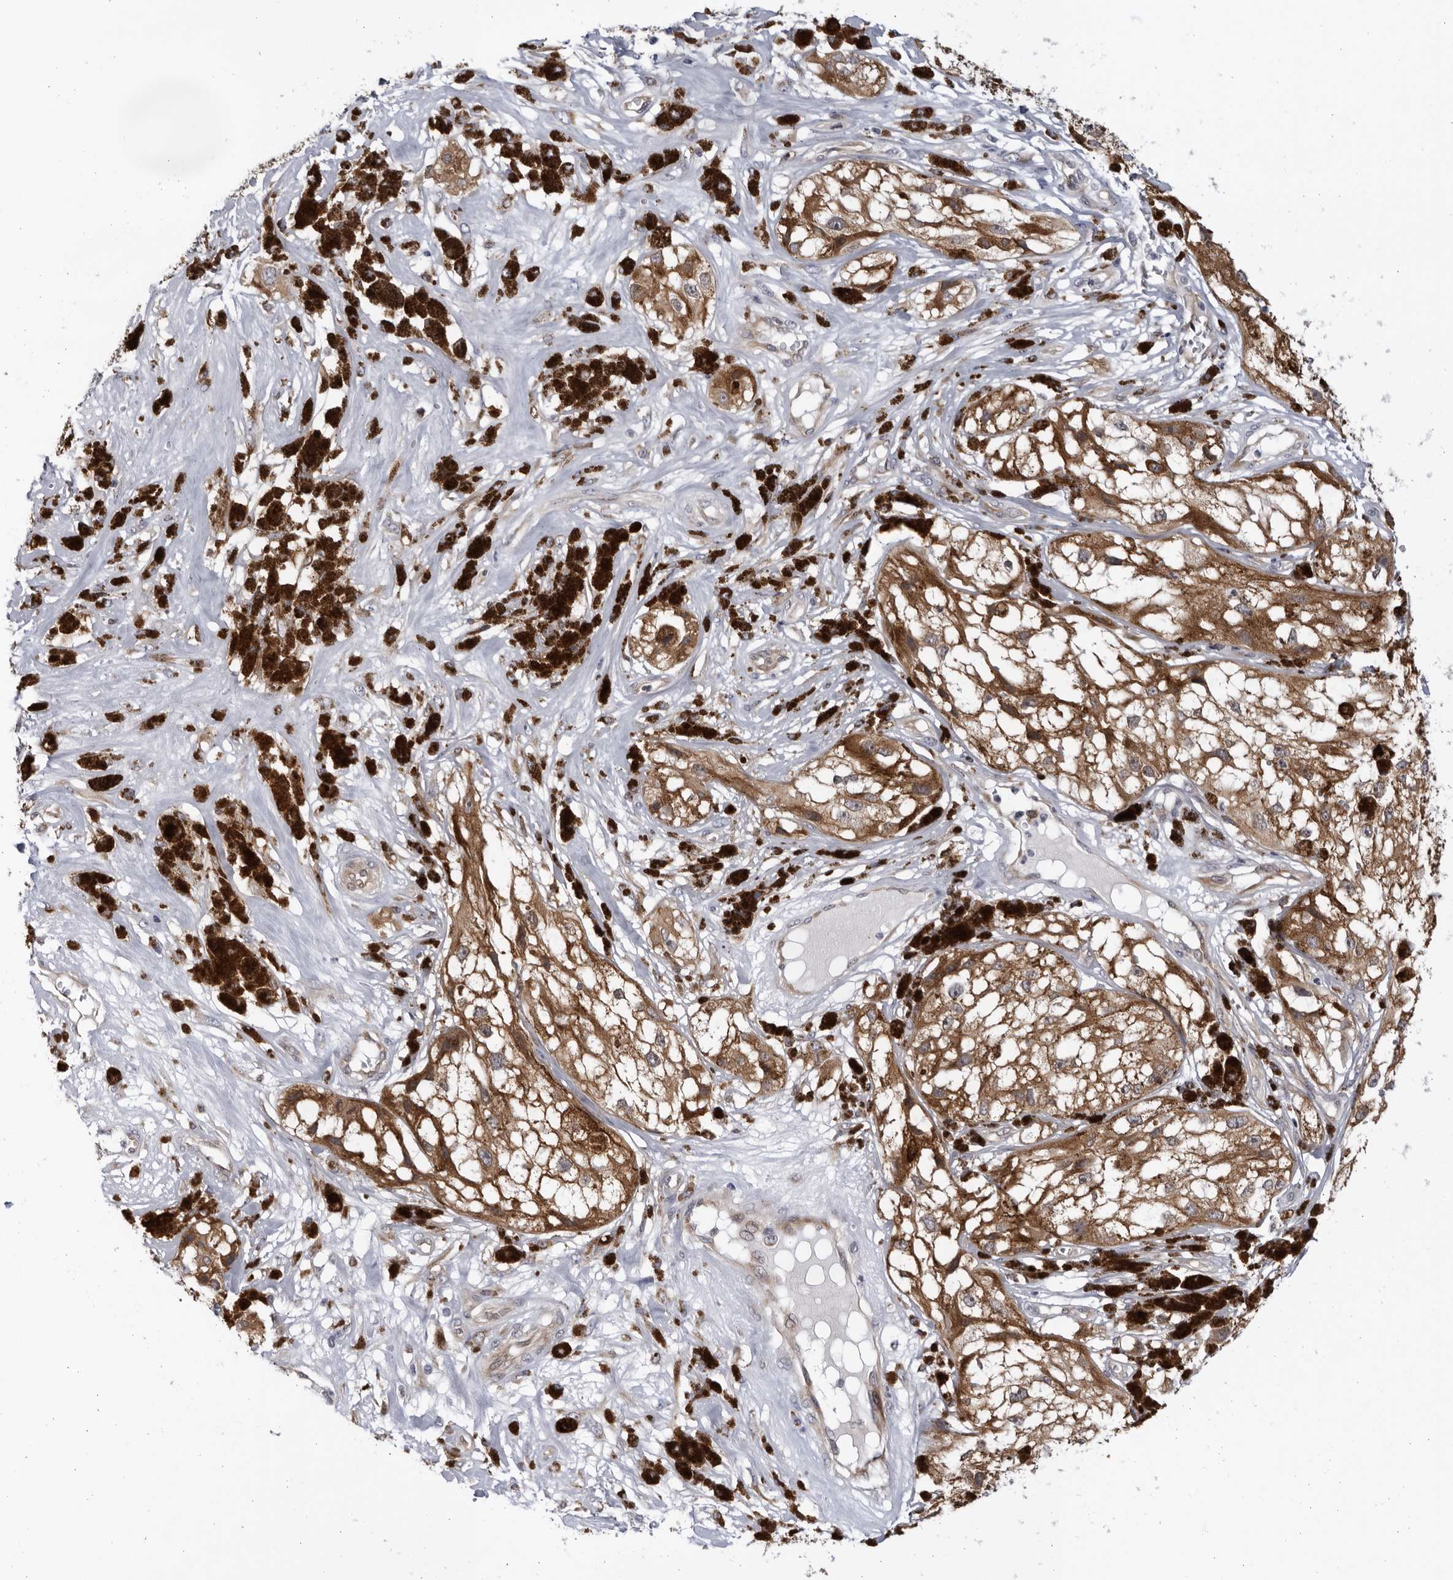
{"staining": {"intensity": "moderate", "quantity": ">75%", "location": "cytoplasmic/membranous"}, "tissue": "melanoma", "cell_type": "Tumor cells", "image_type": "cancer", "snomed": [{"axis": "morphology", "description": "Malignant melanoma, NOS"}, {"axis": "topography", "description": "Skin"}], "caption": "Immunohistochemistry of melanoma displays medium levels of moderate cytoplasmic/membranous expression in about >75% of tumor cells. (DAB (3,3'-diaminobenzidine) IHC with brightfield microscopy, high magnification).", "gene": "BMP2K", "patient": {"sex": "male", "age": 88}}